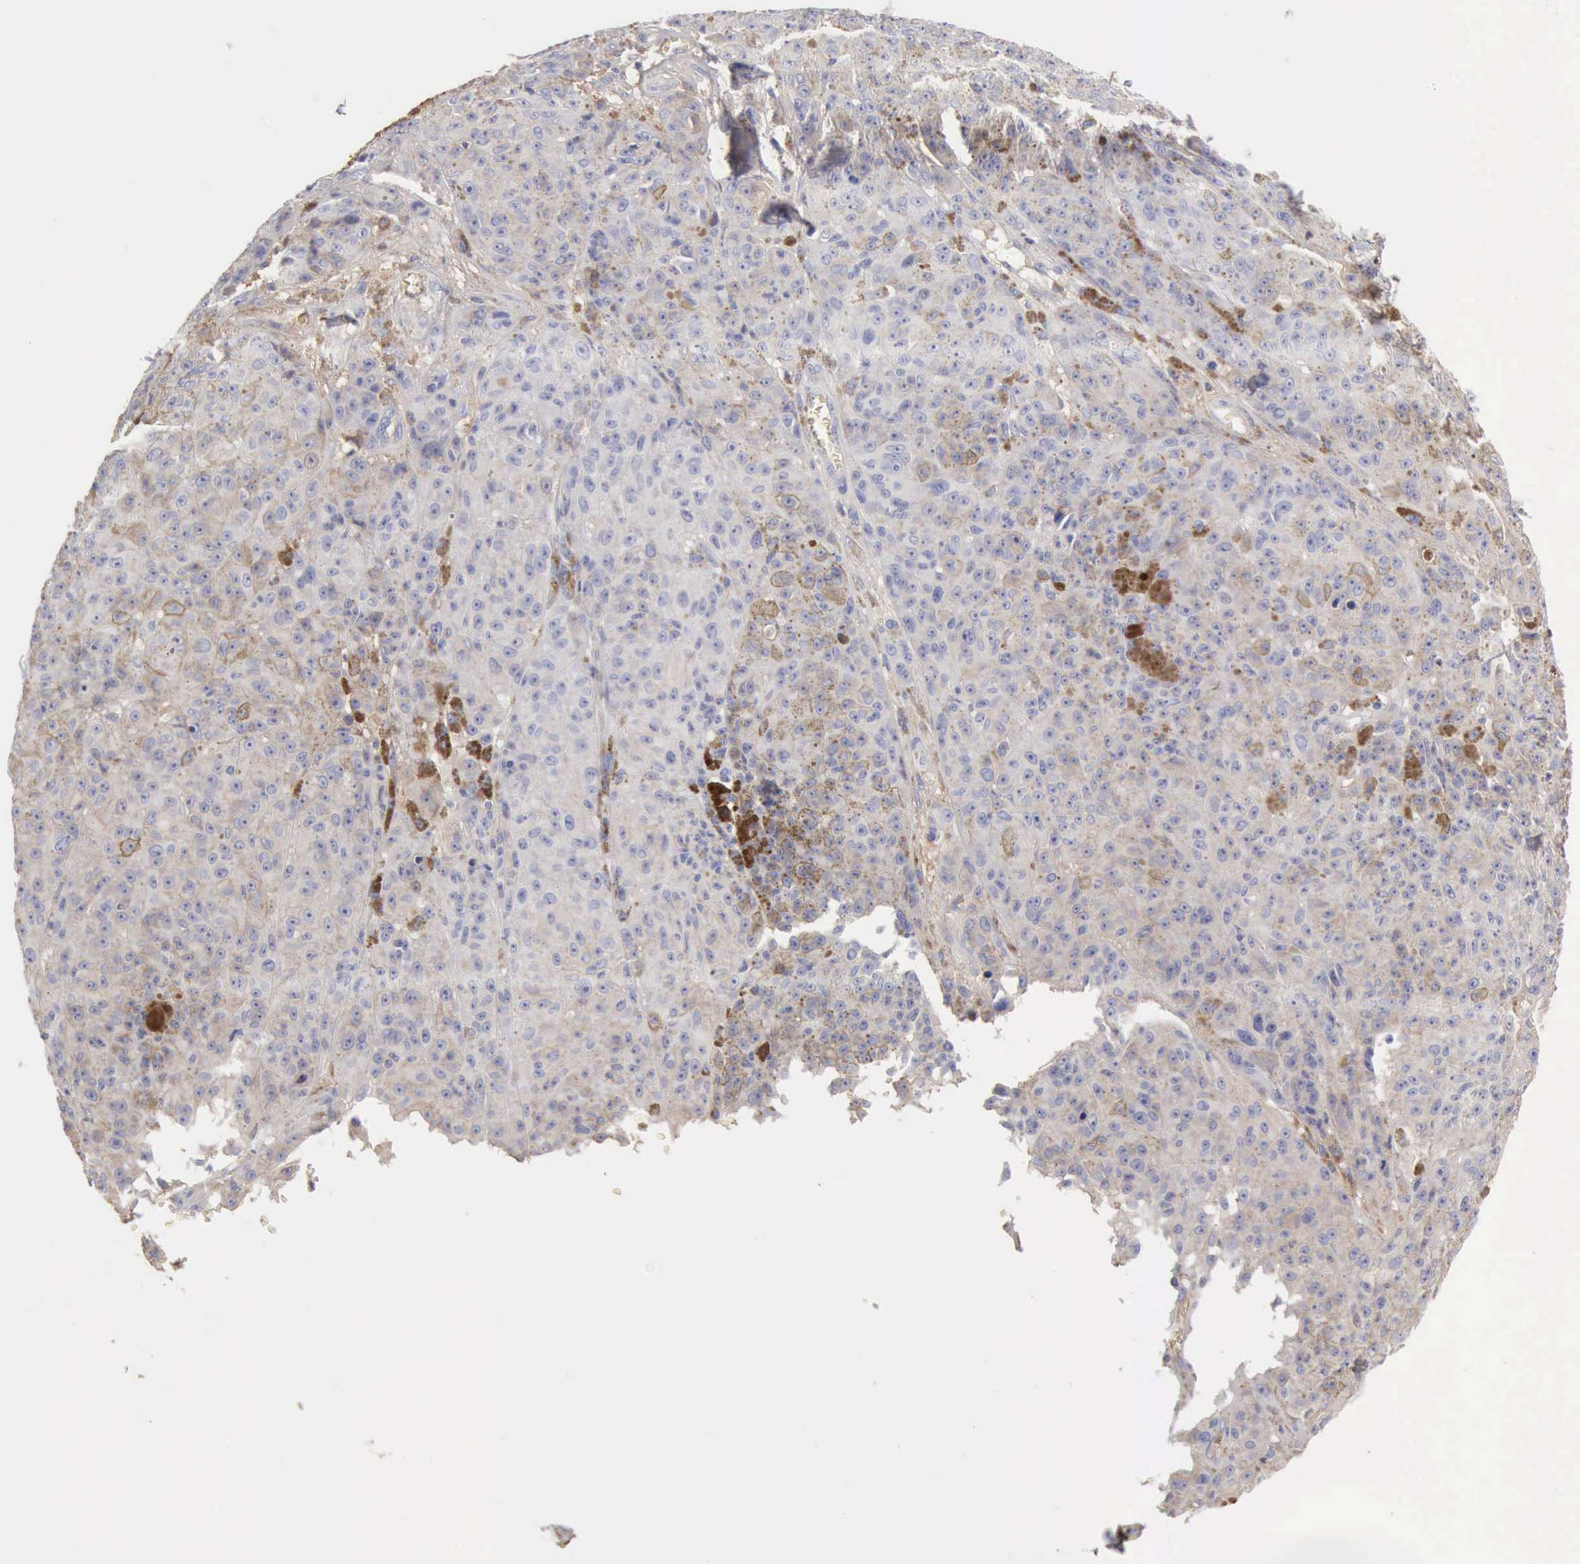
{"staining": {"intensity": "negative", "quantity": "none", "location": "none"}, "tissue": "melanoma", "cell_type": "Tumor cells", "image_type": "cancer", "snomed": [{"axis": "morphology", "description": "Malignant melanoma, NOS"}, {"axis": "topography", "description": "Skin"}], "caption": "Photomicrograph shows no significant protein positivity in tumor cells of malignant melanoma.", "gene": "SERPINA1", "patient": {"sex": "male", "age": 64}}